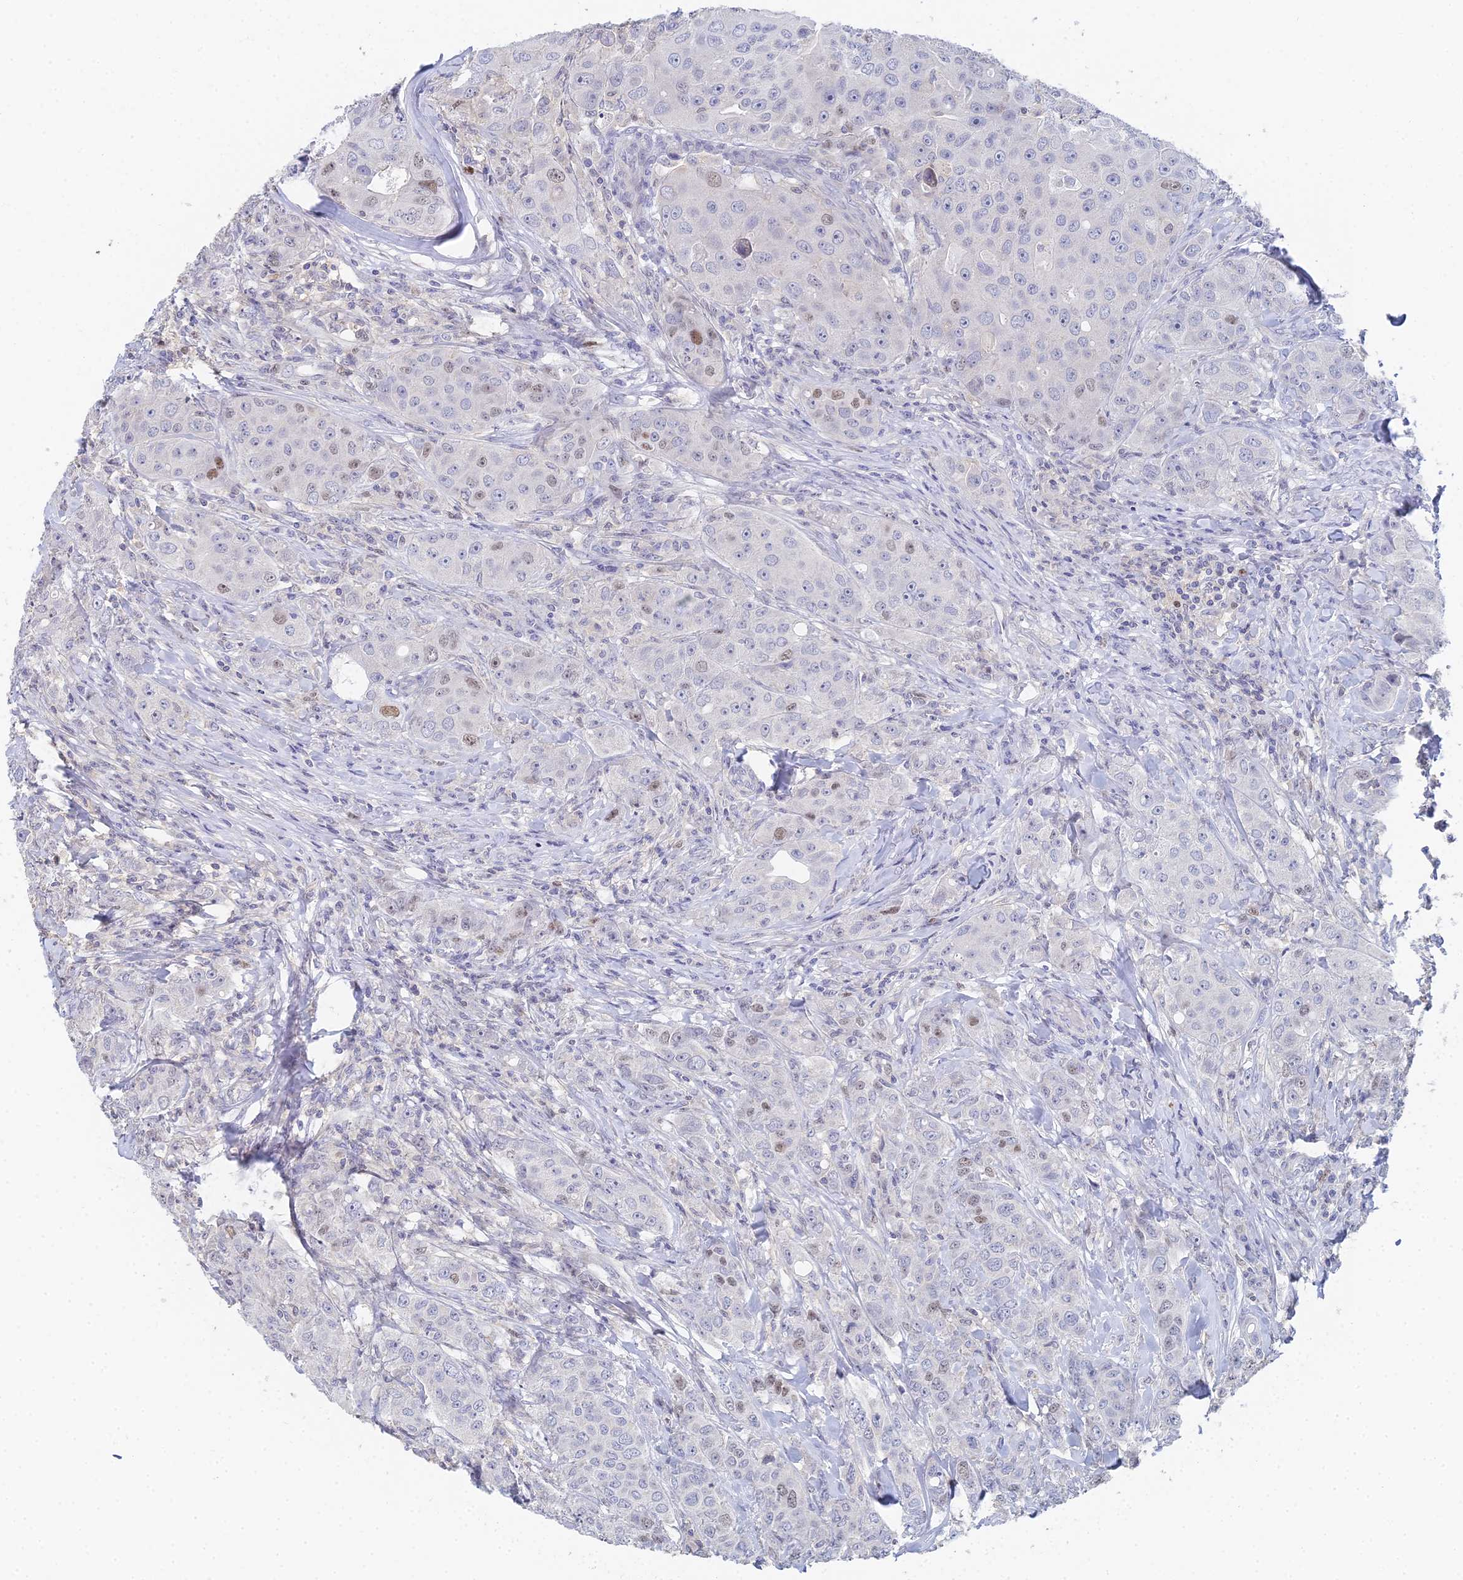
{"staining": {"intensity": "moderate", "quantity": "<25%", "location": "nuclear"}, "tissue": "breast cancer", "cell_type": "Tumor cells", "image_type": "cancer", "snomed": [{"axis": "morphology", "description": "Duct carcinoma"}, {"axis": "topography", "description": "Breast"}], "caption": "Immunohistochemistry (DAB) staining of breast cancer shows moderate nuclear protein expression in approximately <25% of tumor cells. (DAB = brown stain, brightfield microscopy at high magnification).", "gene": "MCM2", "patient": {"sex": "female", "age": 43}}